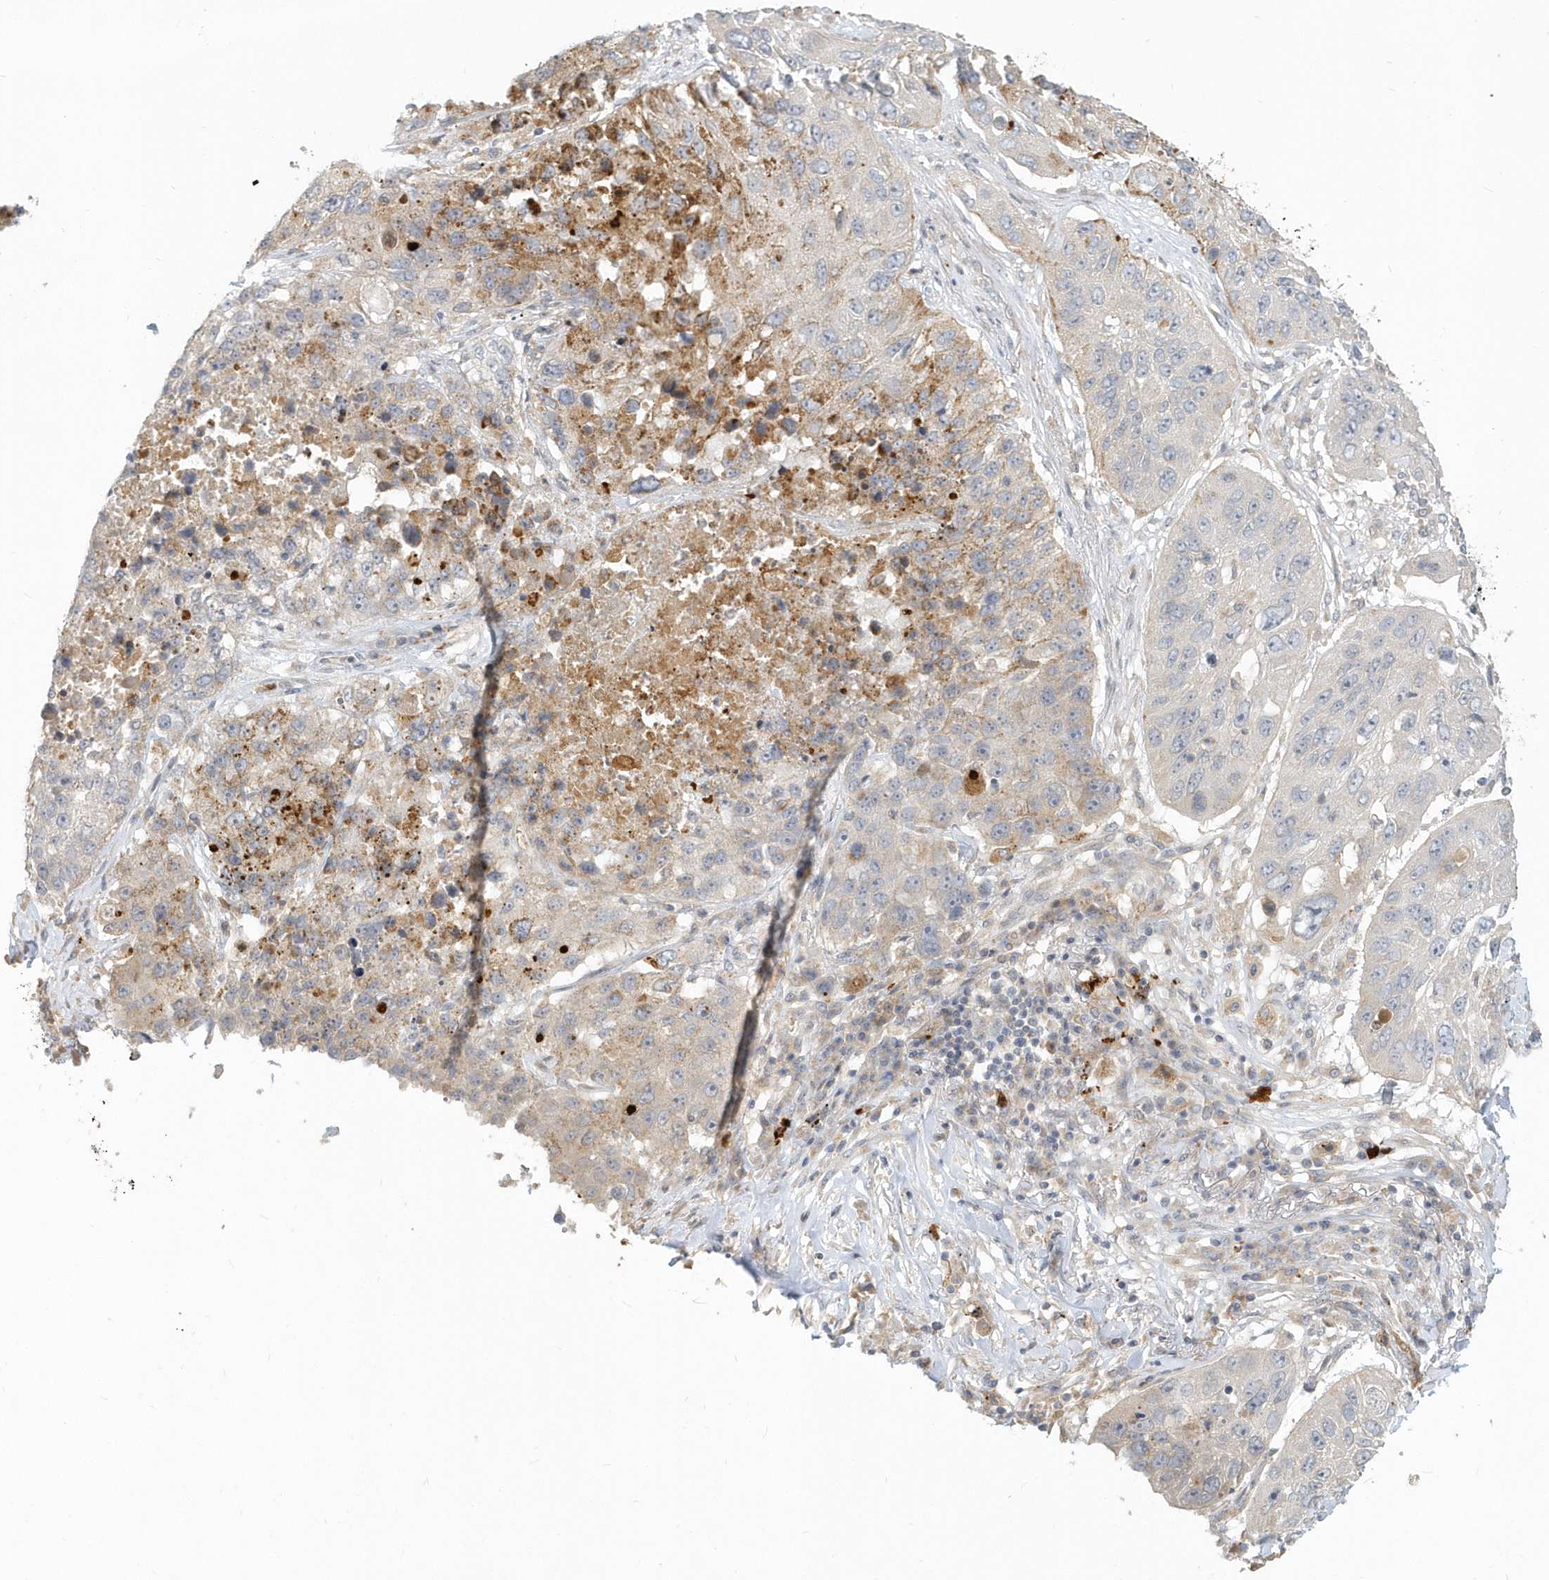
{"staining": {"intensity": "weak", "quantity": "<25%", "location": "cytoplasmic/membranous"}, "tissue": "lung cancer", "cell_type": "Tumor cells", "image_type": "cancer", "snomed": [{"axis": "morphology", "description": "Squamous cell carcinoma, NOS"}, {"axis": "topography", "description": "Lung"}], "caption": "High magnification brightfield microscopy of lung squamous cell carcinoma stained with DAB (brown) and counterstained with hematoxylin (blue): tumor cells show no significant staining. Brightfield microscopy of immunohistochemistry (IHC) stained with DAB (3,3'-diaminobenzidine) (brown) and hematoxylin (blue), captured at high magnification.", "gene": "NAPB", "patient": {"sex": "male", "age": 61}}